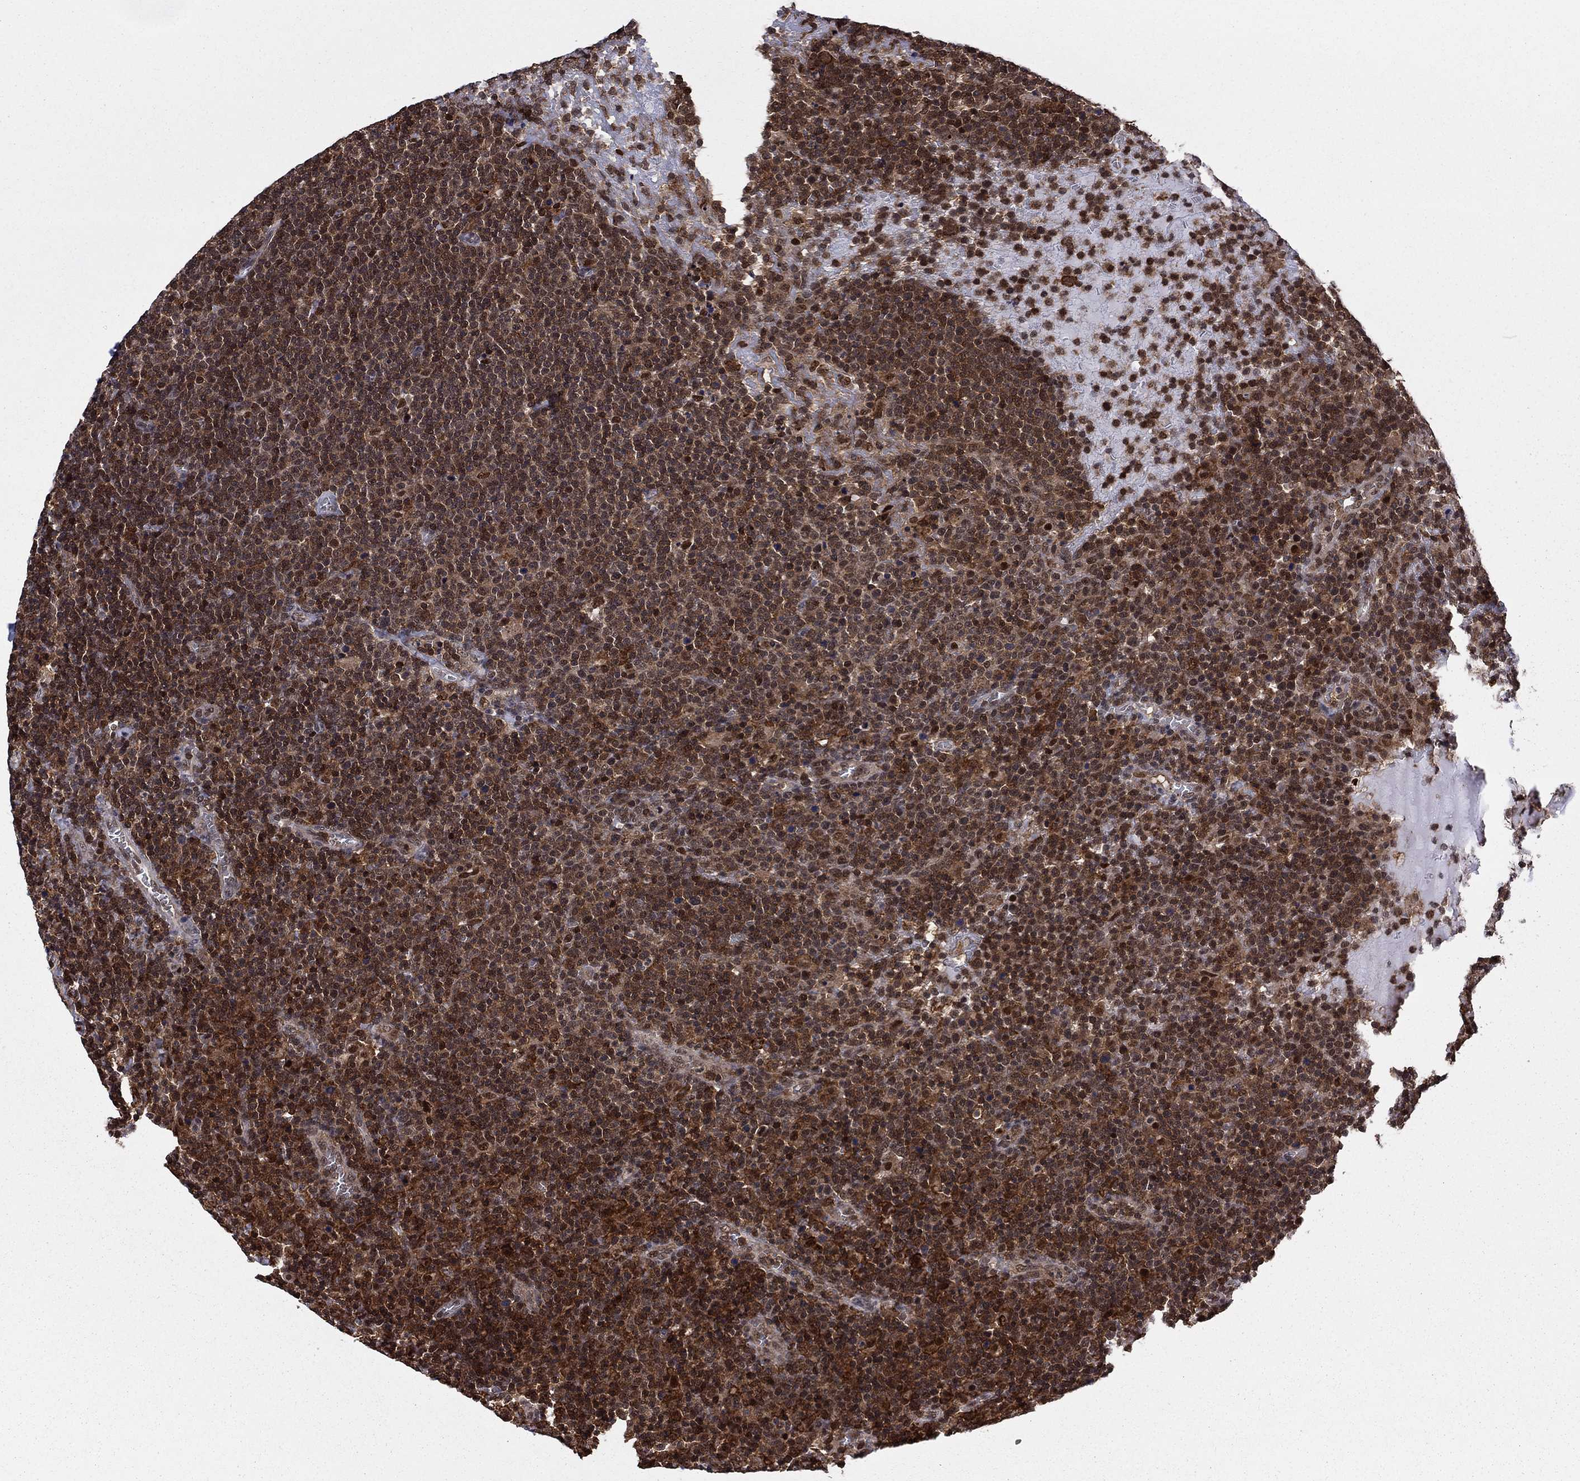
{"staining": {"intensity": "moderate", "quantity": "25%-75%", "location": "cytoplasmic/membranous,nuclear"}, "tissue": "lymphoma", "cell_type": "Tumor cells", "image_type": "cancer", "snomed": [{"axis": "morphology", "description": "Malignant lymphoma, non-Hodgkin's type, High grade"}, {"axis": "topography", "description": "Lymph node"}], "caption": "Lymphoma stained with immunohistochemistry exhibits moderate cytoplasmic/membranous and nuclear positivity in about 25%-75% of tumor cells.", "gene": "PSMD2", "patient": {"sex": "male", "age": 61}}